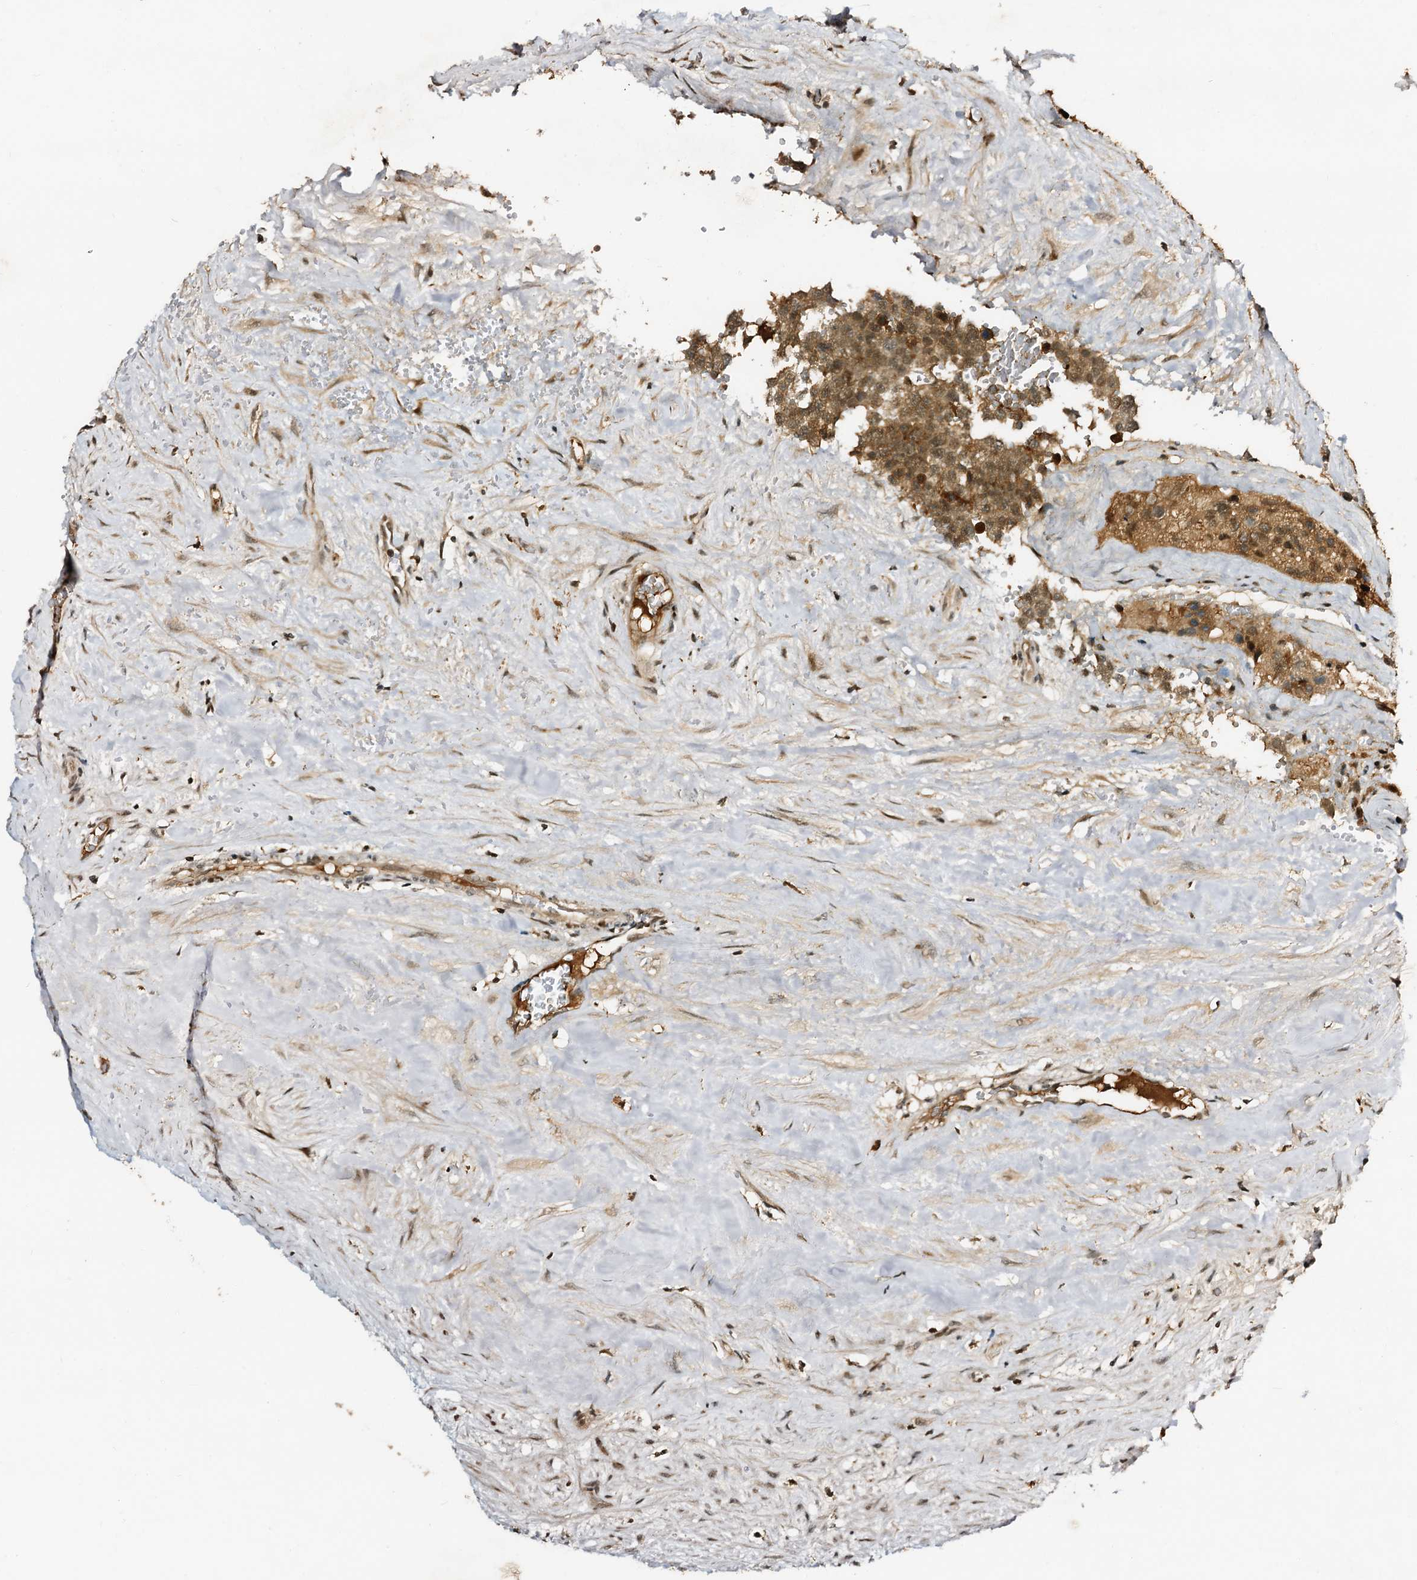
{"staining": {"intensity": "moderate", "quantity": ">75%", "location": "cytoplasmic/membranous,nuclear"}, "tissue": "testis cancer", "cell_type": "Tumor cells", "image_type": "cancer", "snomed": [{"axis": "morphology", "description": "Seminoma, NOS"}, {"axis": "topography", "description": "Testis"}], "caption": "Testis cancer stained with DAB immunohistochemistry reveals medium levels of moderate cytoplasmic/membranous and nuclear expression in approximately >75% of tumor cells. Immunohistochemistry (ihc) stains the protein of interest in brown and the nuclei are stained blue.", "gene": "TRAPPC4", "patient": {"sex": "male", "age": 71}}